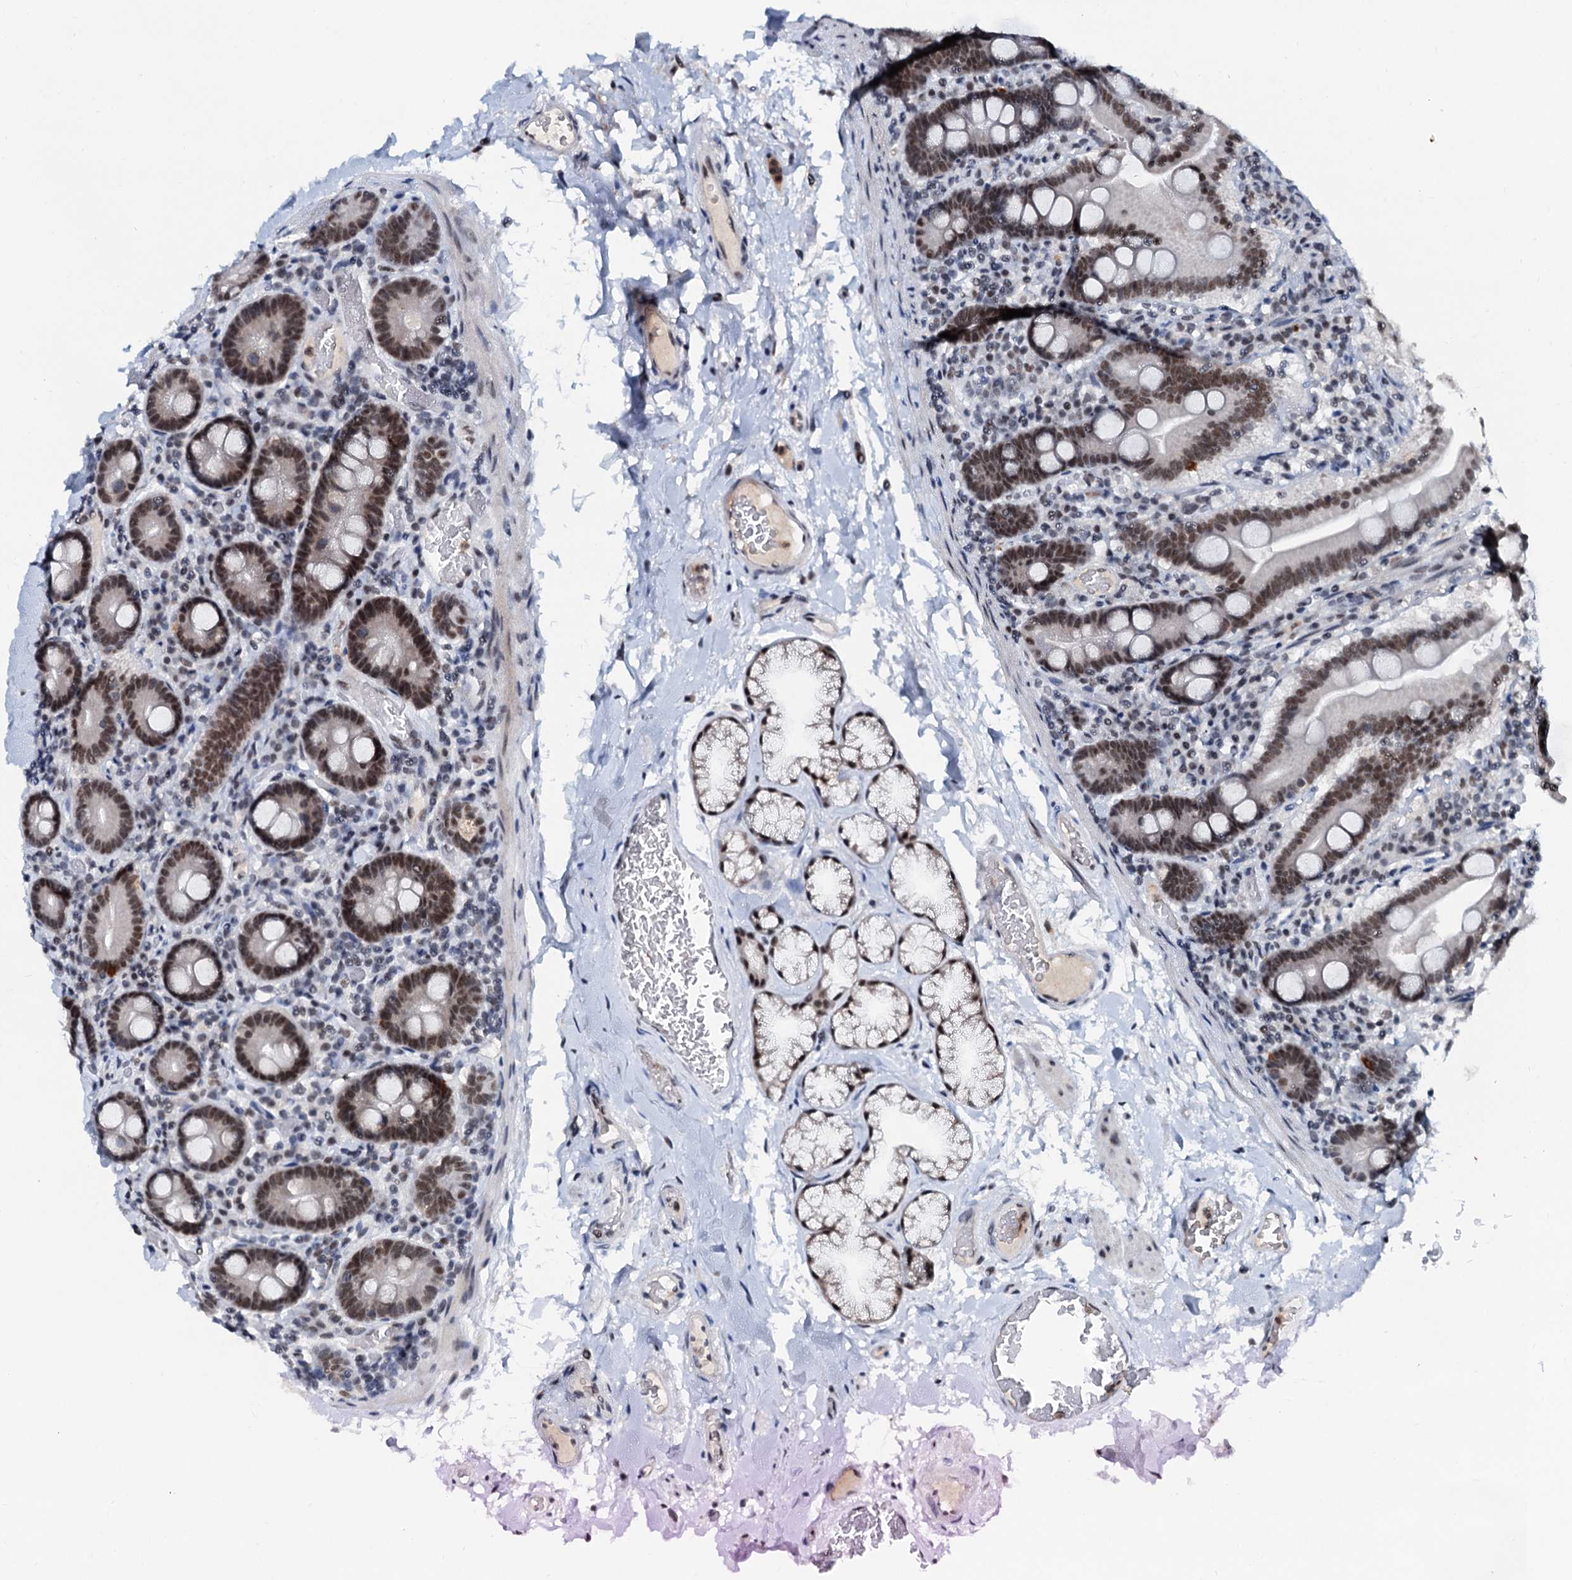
{"staining": {"intensity": "moderate", "quantity": ">75%", "location": "nuclear"}, "tissue": "duodenum", "cell_type": "Glandular cells", "image_type": "normal", "snomed": [{"axis": "morphology", "description": "Normal tissue, NOS"}, {"axis": "topography", "description": "Duodenum"}], "caption": "This micrograph displays IHC staining of normal duodenum, with medium moderate nuclear positivity in about >75% of glandular cells.", "gene": "SNRPD1", "patient": {"sex": "male", "age": 55}}